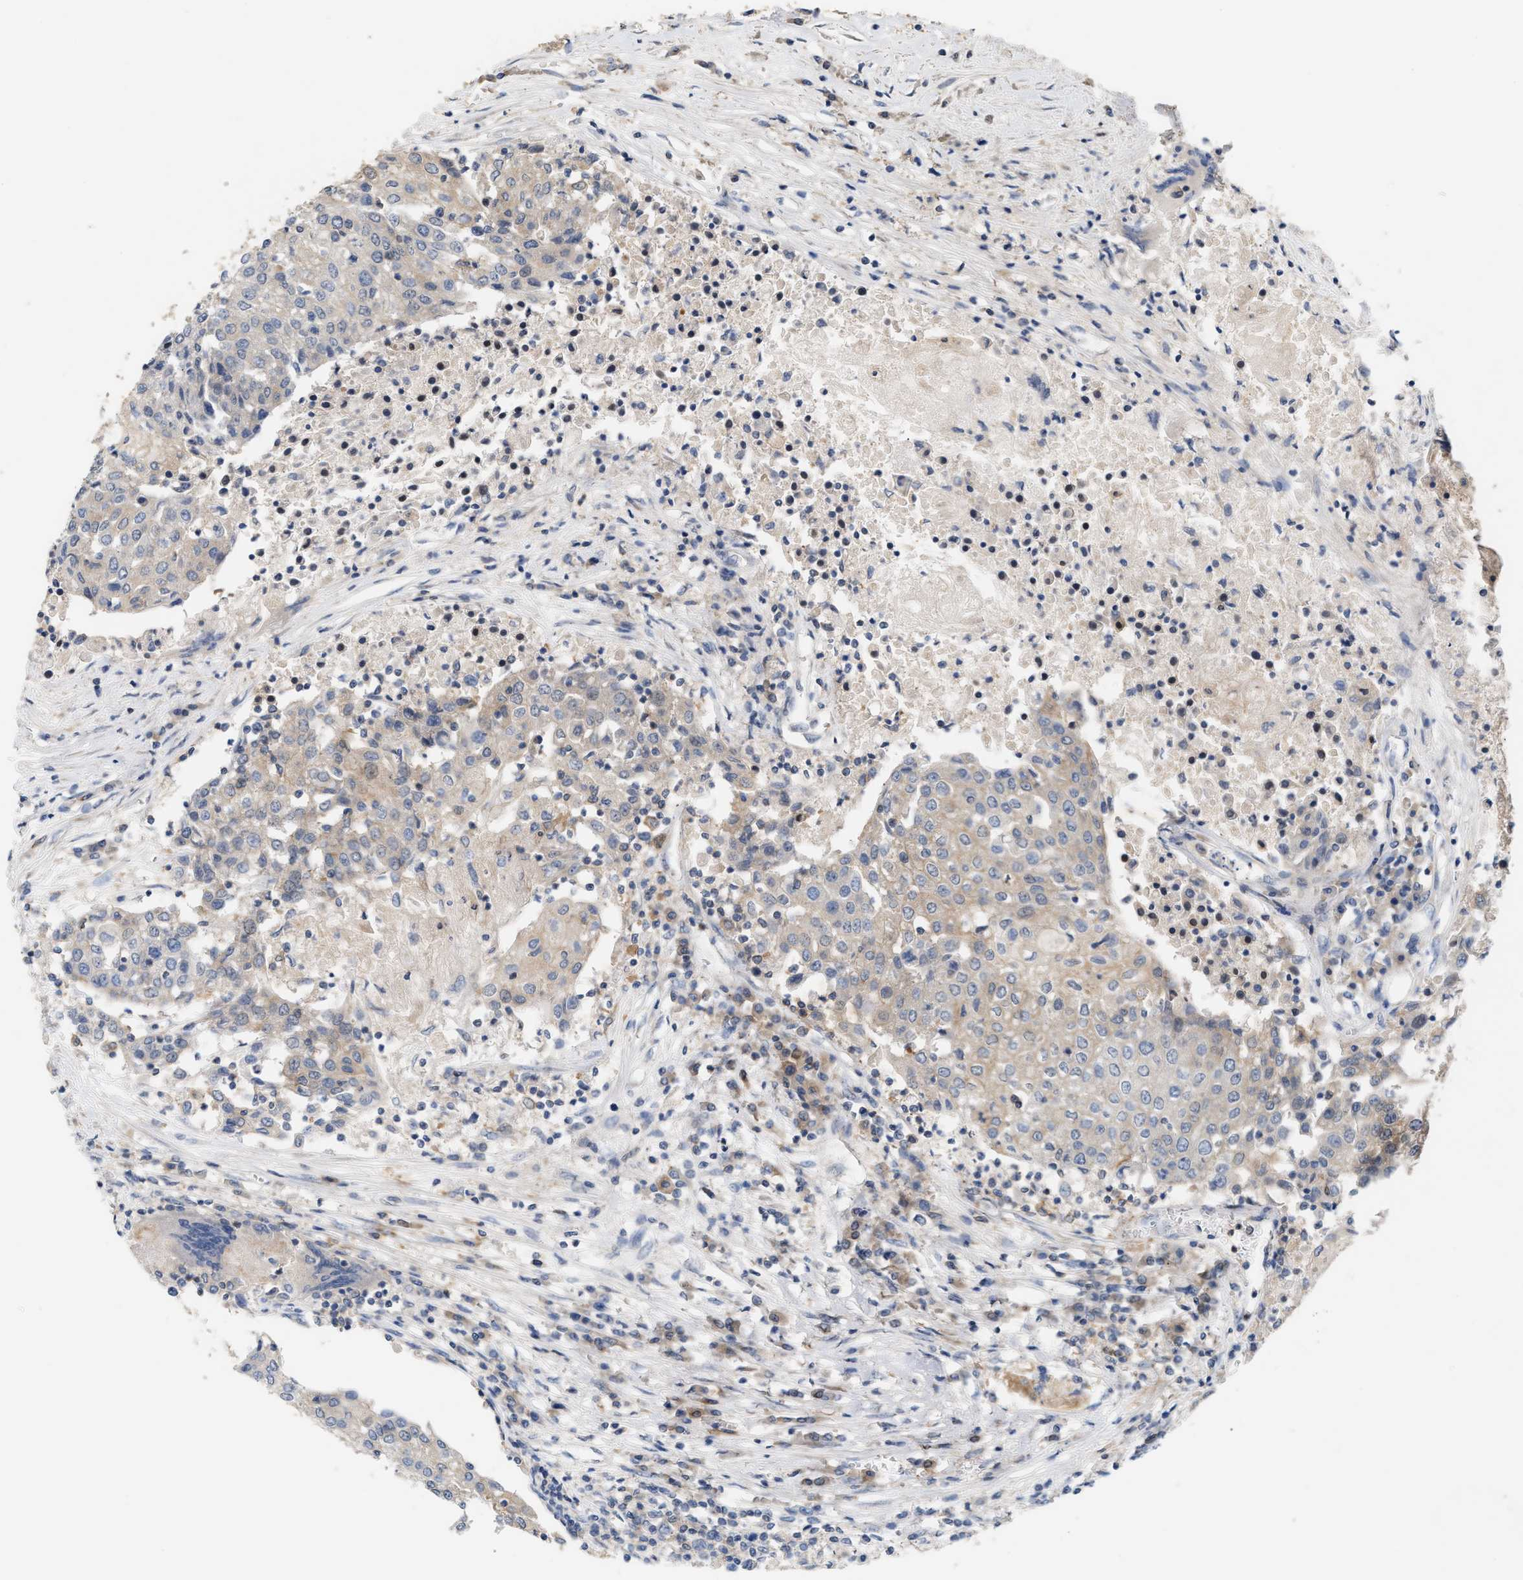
{"staining": {"intensity": "weak", "quantity": "<25%", "location": "cytoplasmic/membranous"}, "tissue": "urothelial cancer", "cell_type": "Tumor cells", "image_type": "cancer", "snomed": [{"axis": "morphology", "description": "Urothelial carcinoma, High grade"}, {"axis": "topography", "description": "Urinary bladder"}], "caption": "Image shows no significant protein staining in tumor cells of urothelial carcinoma (high-grade).", "gene": "DBNL", "patient": {"sex": "female", "age": 85}}